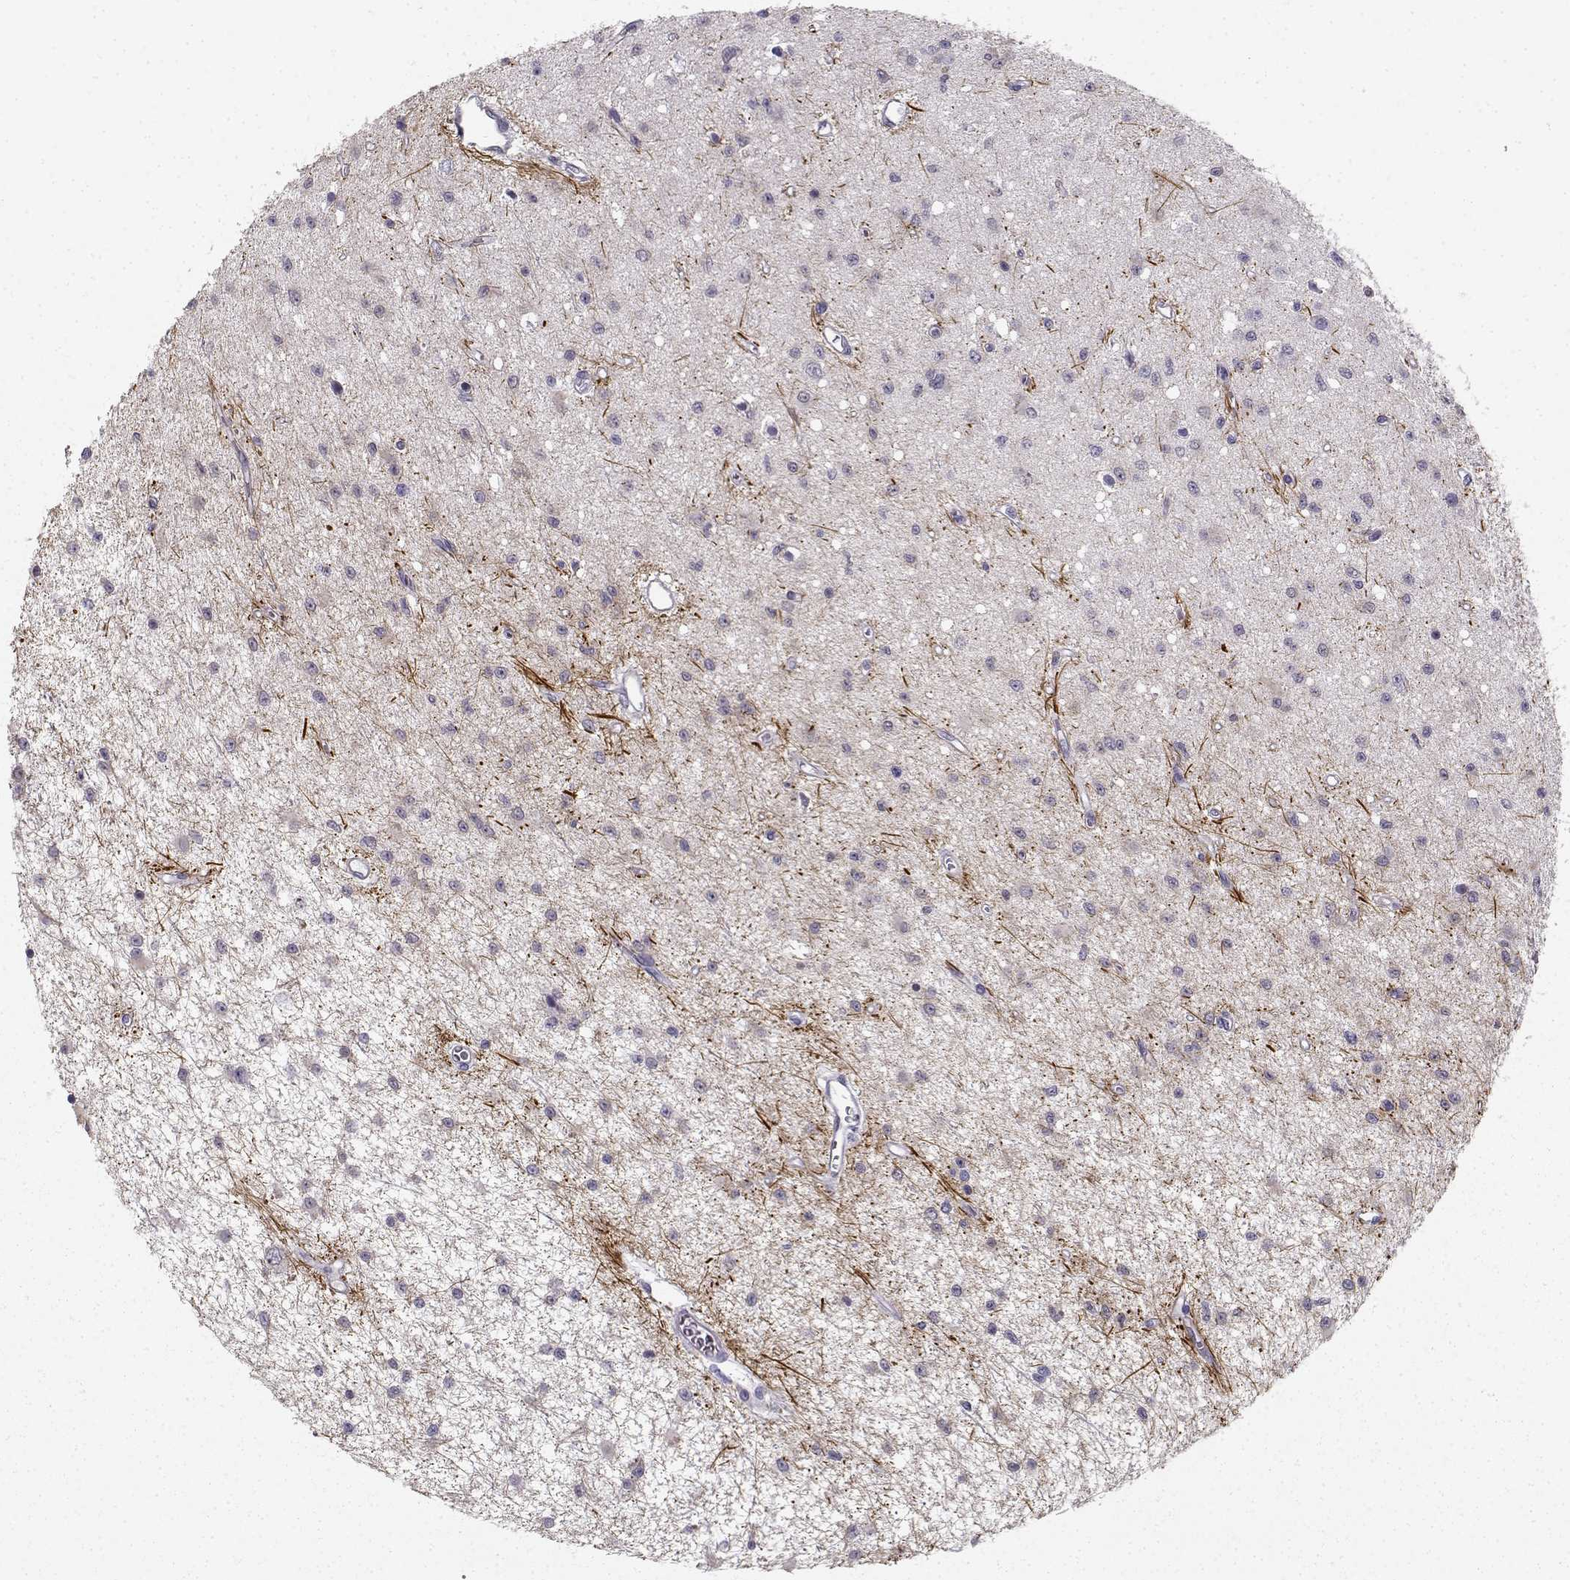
{"staining": {"intensity": "negative", "quantity": "none", "location": "none"}, "tissue": "glioma", "cell_type": "Tumor cells", "image_type": "cancer", "snomed": [{"axis": "morphology", "description": "Glioma, malignant, Low grade"}, {"axis": "topography", "description": "Brain"}], "caption": "IHC micrograph of human glioma stained for a protein (brown), which displays no staining in tumor cells. Brightfield microscopy of IHC stained with DAB (brown) and hematoxylin (blue), captured at high magnification.", "gene": "DDX25", "patient": {"sex": "female", "age": 45}}